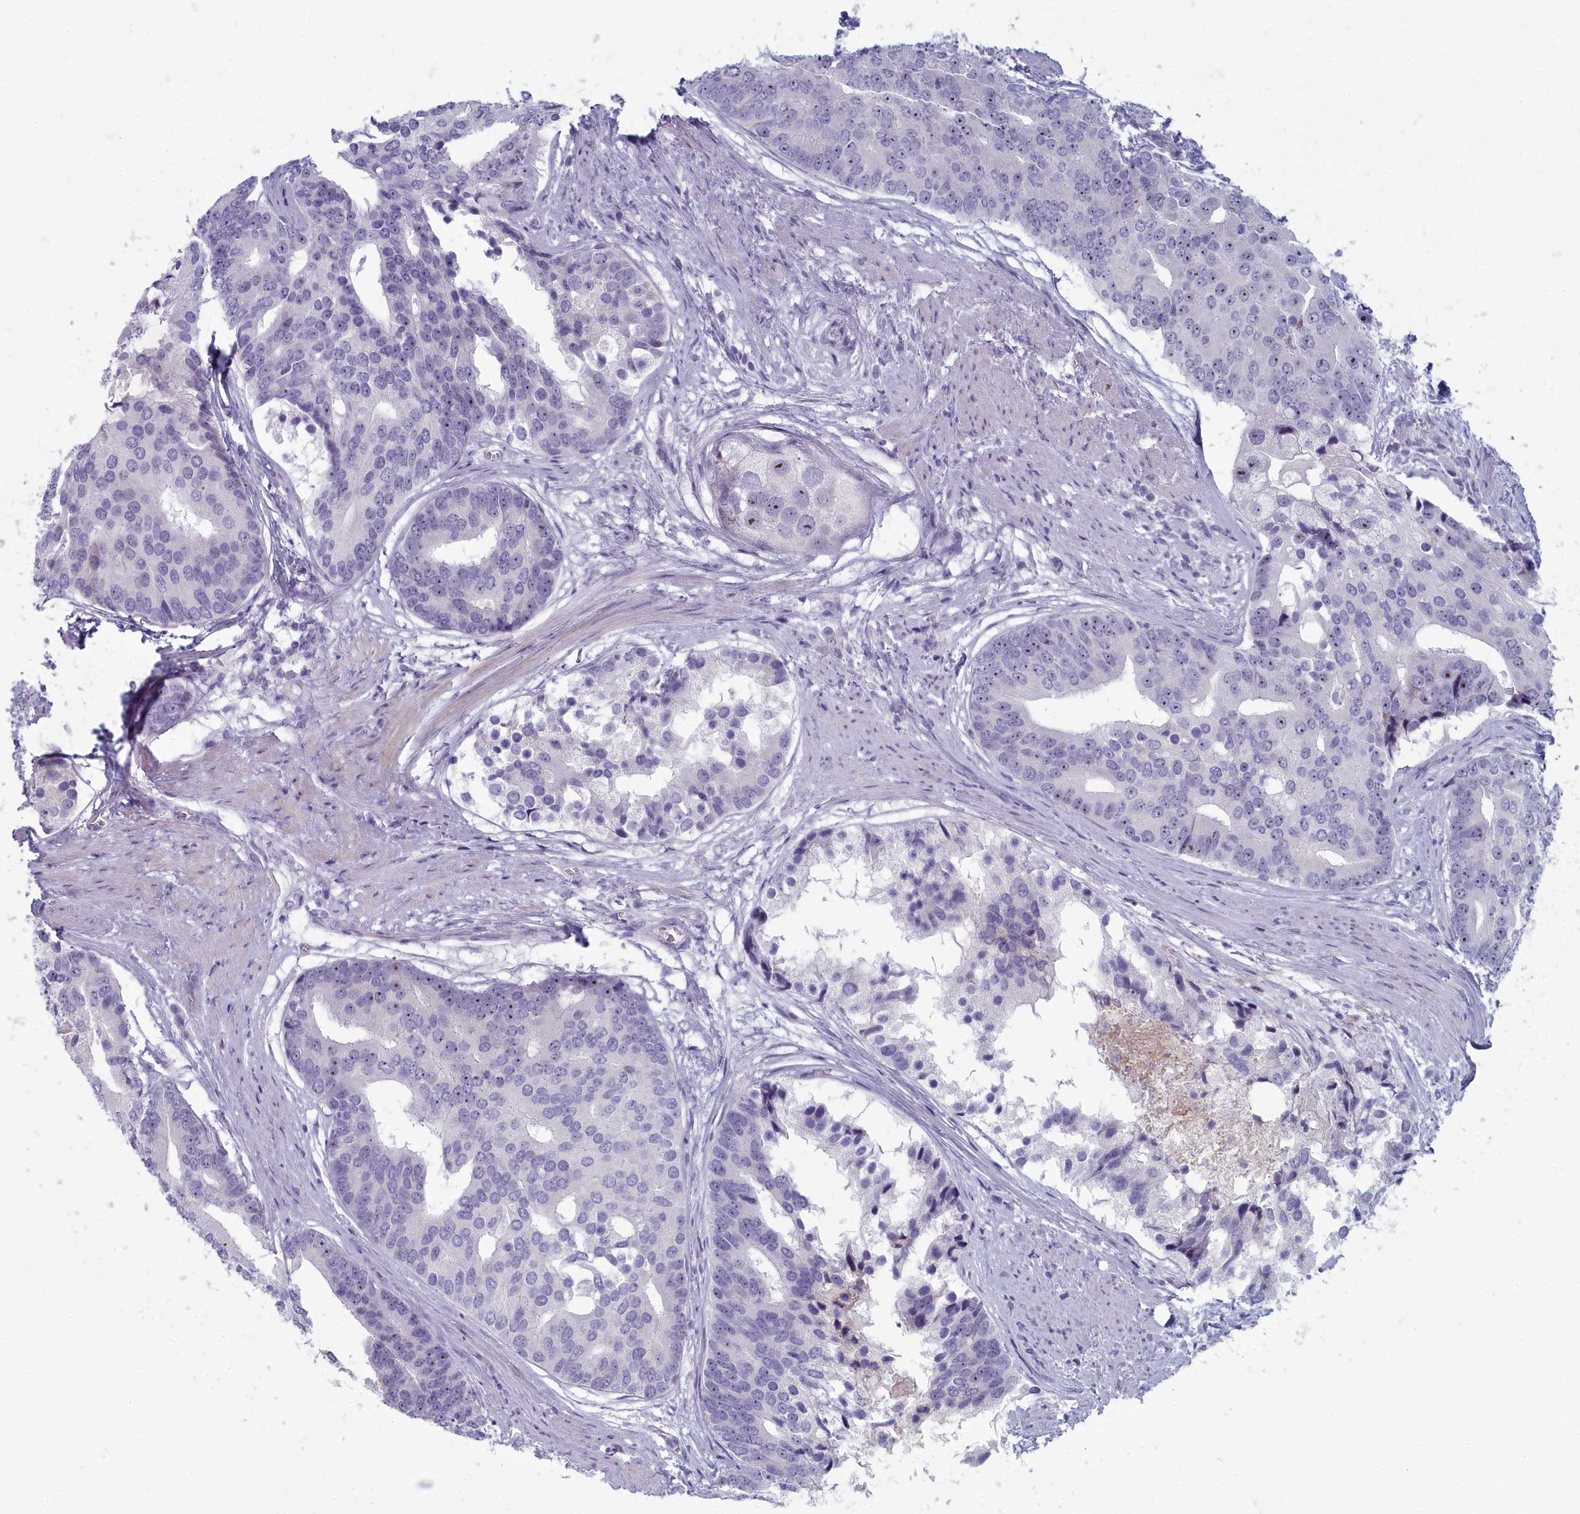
{"staining": {"intensity": "negative", "quantity": "none", "location": "none"}, "tissue": "prostate cancer", "cell_type": "Tumor cells", "image_type": "cancer", "snomed": [{"axis": "morphology", "description": "Adenocarcinoma, High grade"}, {"axis": "topography", "description": "Prostate"}], "caption": "This is a photomicrograph of IHC staining of adenocarcinoma (high-grade) (prostate), which shows no staining in tumor cells.", "gene": "INSYN2A", "patient": {"sex": "male", "age": 62}}